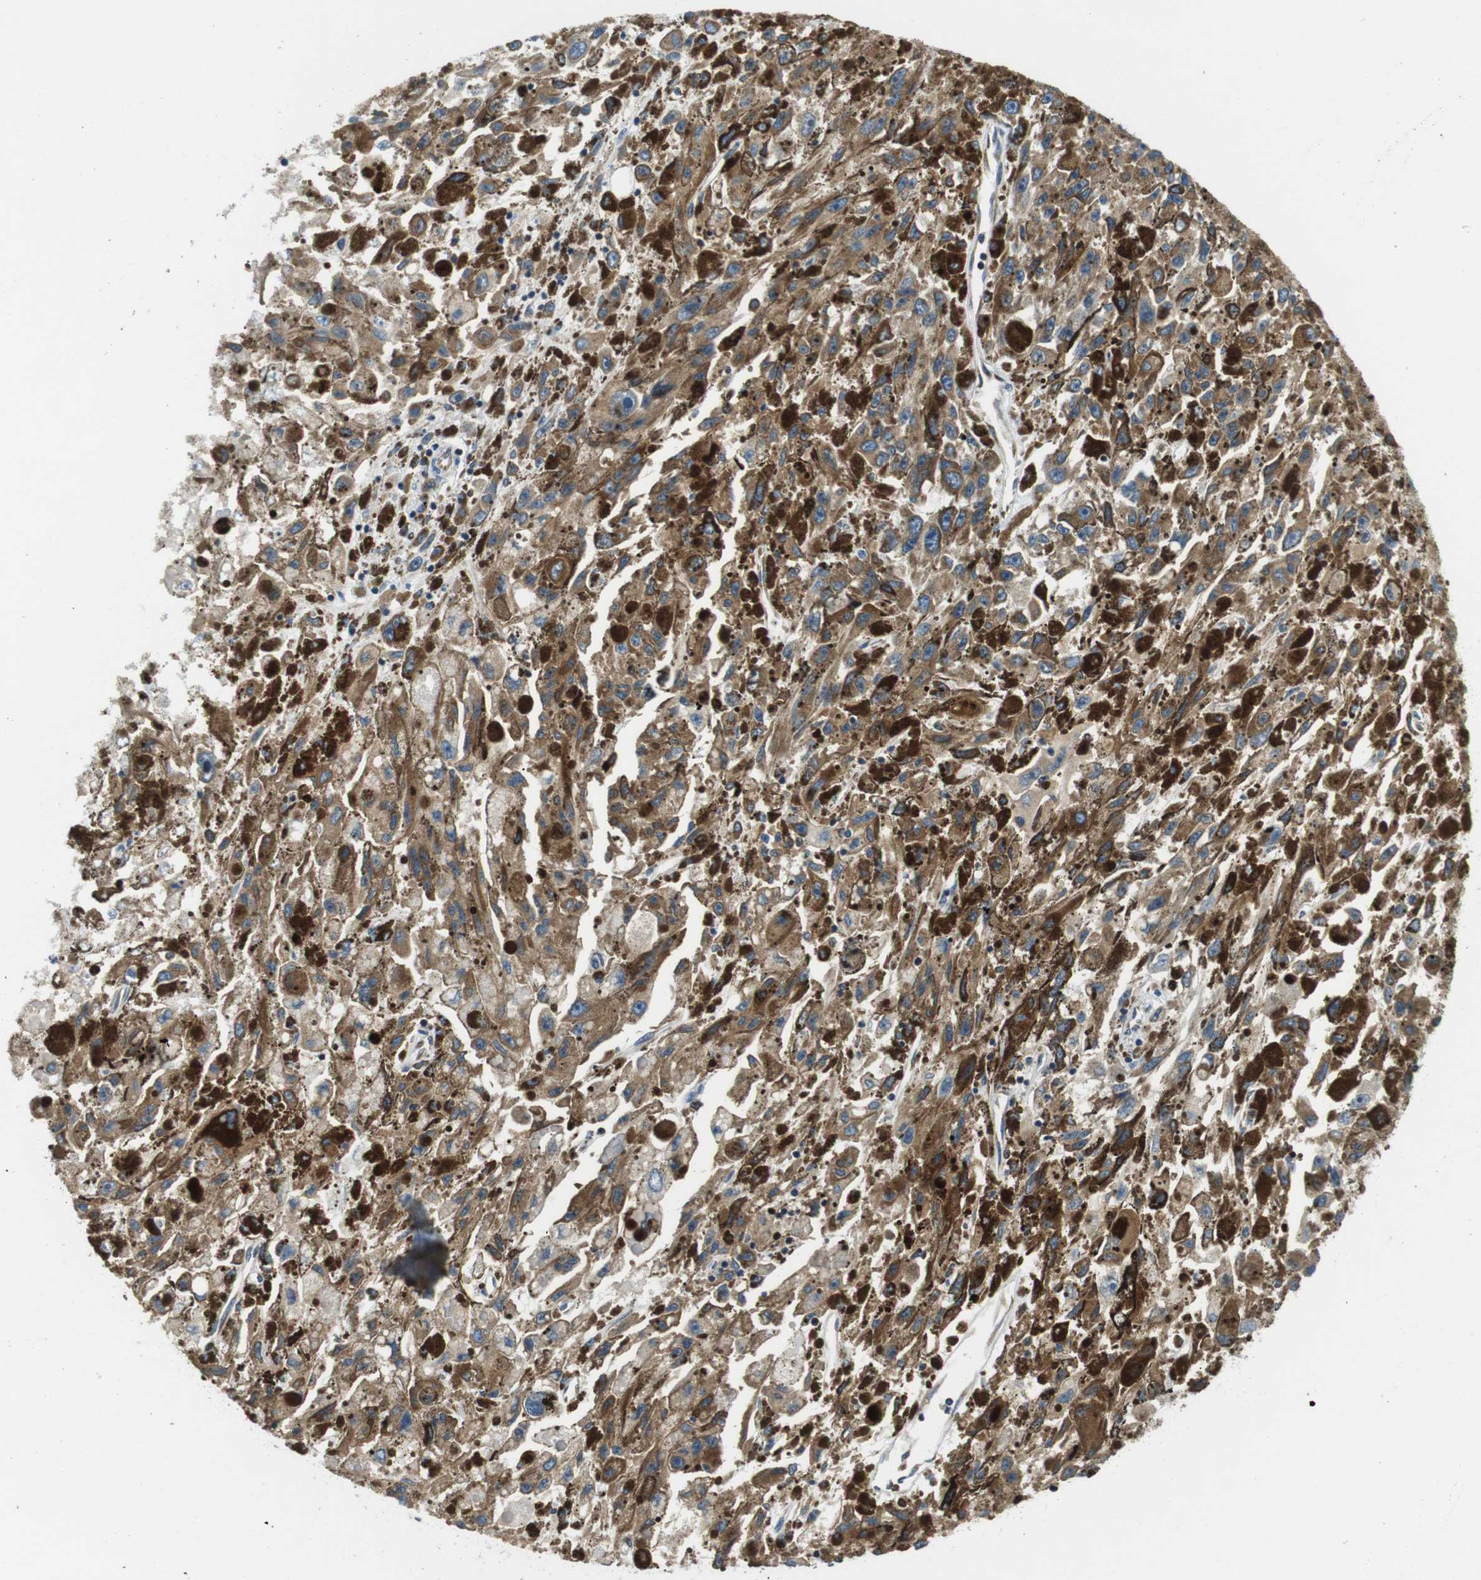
{"staining": {"intensity": "moderate", "quantity": ">75%", "location": "cytoplasmic/membranous"}, "tissue": "melanoma", "cell_type": "Tumor cells", "image_type": "cancer", "snomed": [{"axis": "morphology", "description": "Malignant melanoma, NOS"}, {"axis": "topography", "description": "Skin"}], "caption": "Immunohistochemical staining of human malignant melanoma exhibits medium levels of moderate cytoplasmic/membranous protein staining in about >75% of tumor cells. Using DAB (brown) and hematoxylin (blue) stains, captured at high magnification using brightfield microscopy.", "gene": "UGGT1", "patient": {"sex": "female", "age": 104}}